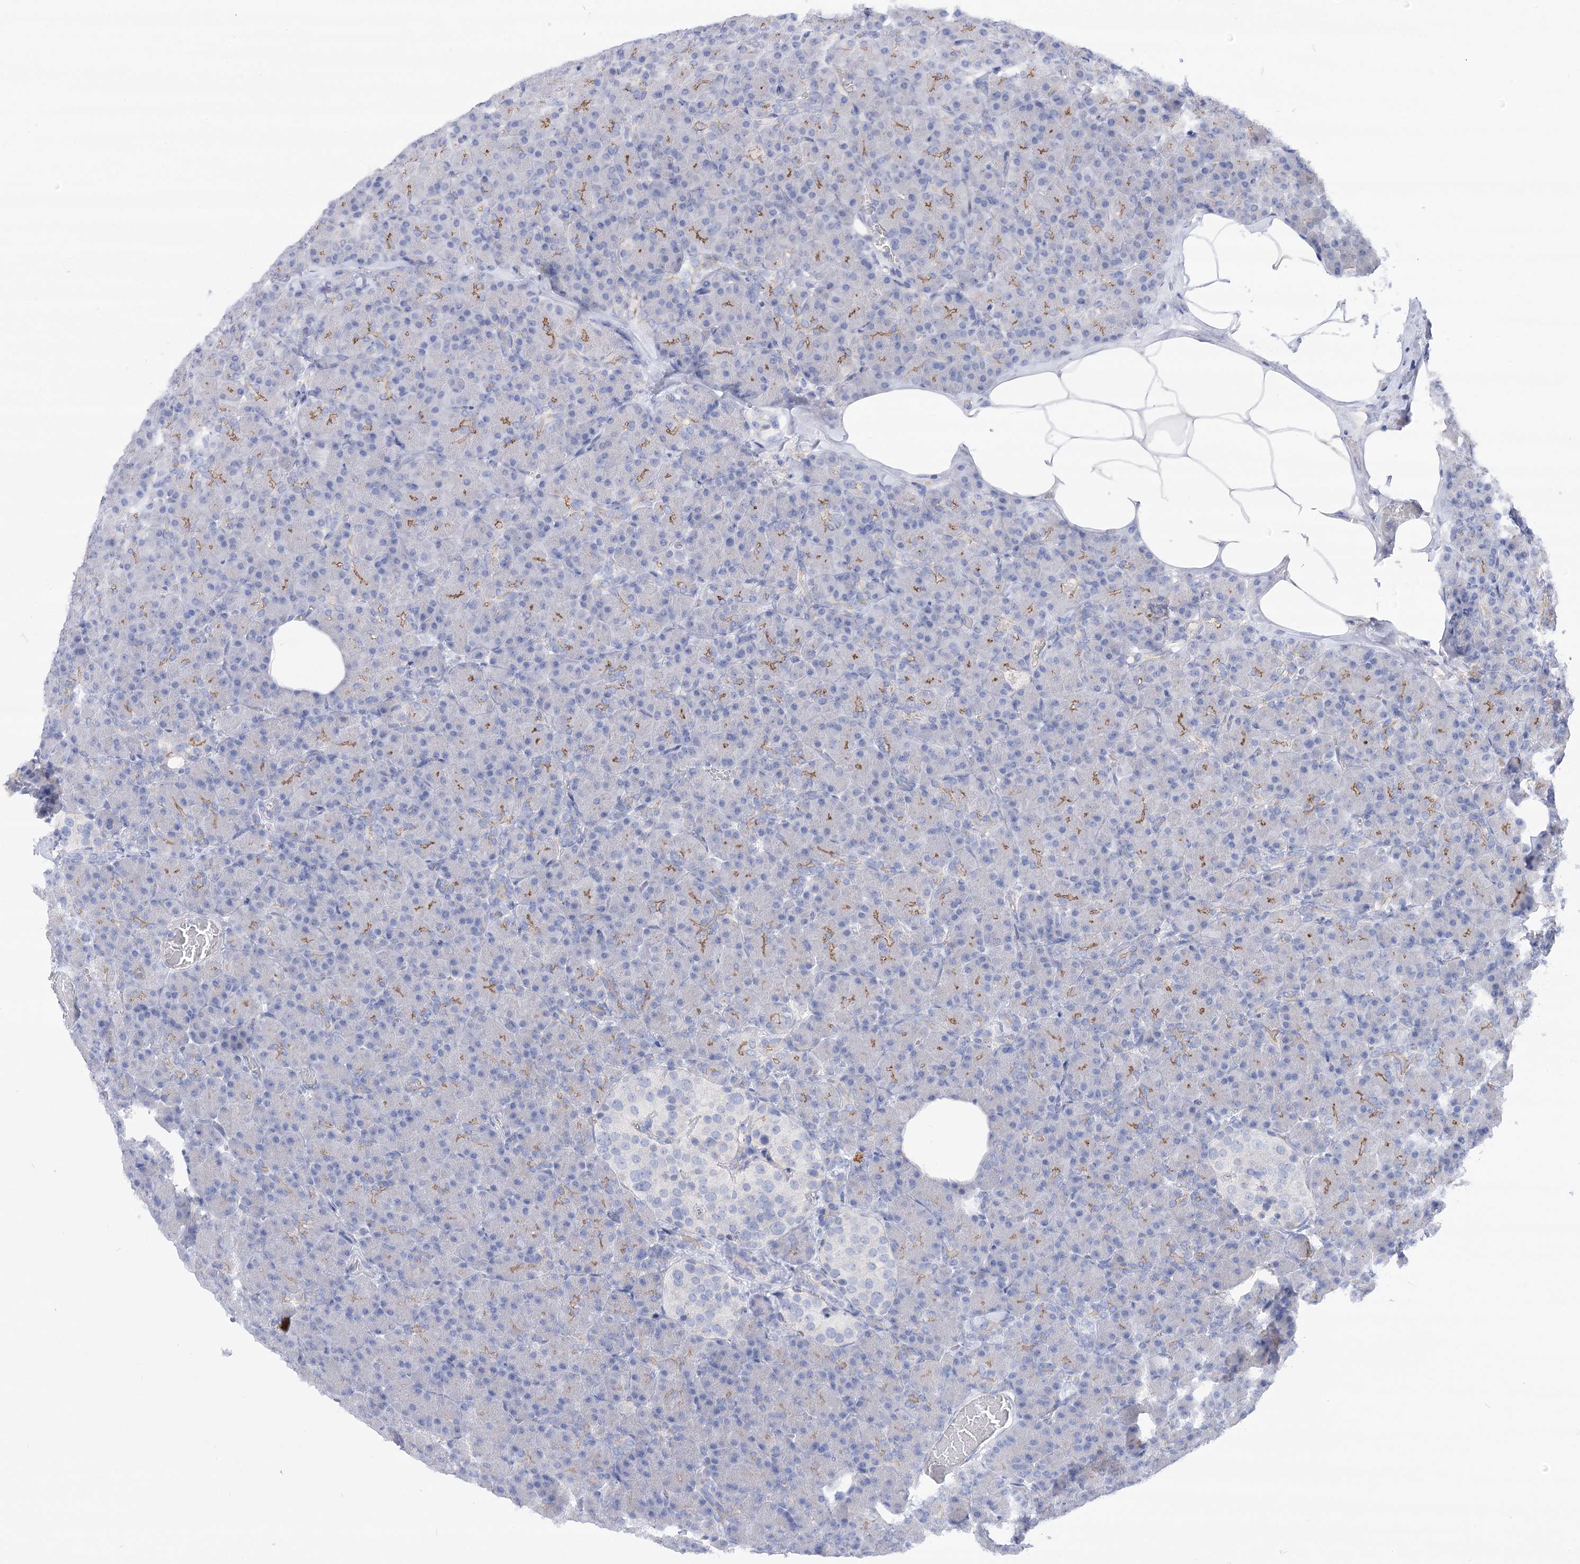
{"staining": {"intensity": "moderate", "quantity": "<25%", "location": "cytoplasmic/membranous"}, "tissue": "pancreas", "cell_type": "Exocrine glandular cells", "image_type": "normal", "snomed": [{"axis": "morphology", "description": "Normal tissue, NOS"}, {"axis": "topography", "description": "Pancreas"}], "caption": "Pancreas stained for a protein (brown) exhibits moderate cytoplasmic/membranous positive positivity in about <25% of exocrine glandular cells.", "gene": "NRAP", "patient": {"sex": "female", "age": 43}}